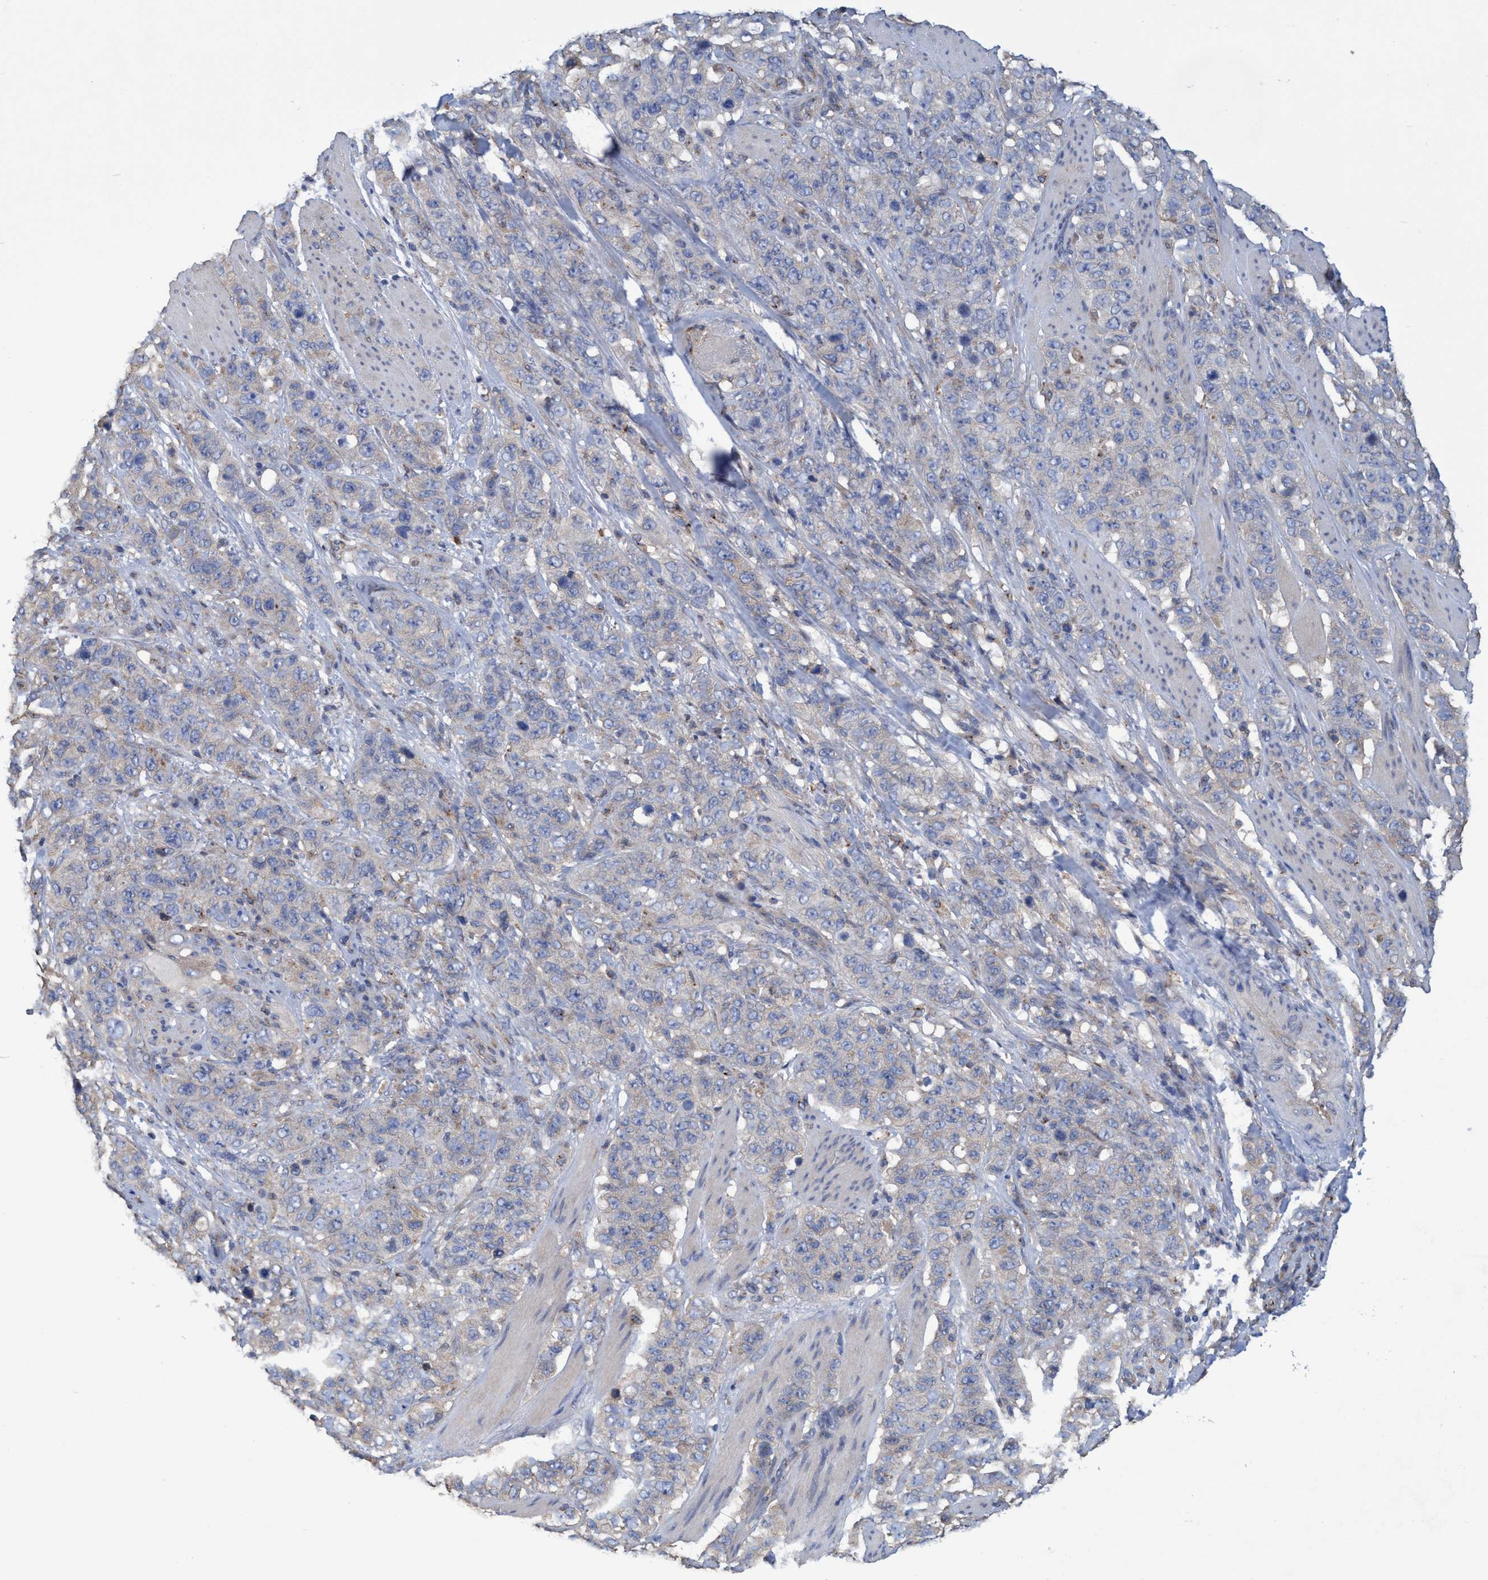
{"staining": {"intensity": "negative", "quantity": "none", "location": "none"}, "tissue": "stomach cancer", "cell_type": "Tumor cells", "image_type": "cancer", "snomed": [{"axis": "morphology", "description": "Adenocarcinoma, NOS"}, {"axis": "topography", "description": "Stomach"}], "caption": "High magnification brightfield microscopy of stomach cancer (adenocarcinoma) stained with DAB (3,3'-diaminobenzidine) (brown) and counterstained with hematoxylin (blue): tumor cells show no significant staining. (IHC, brightfield microscopy, high magnification).", "gene": "BICD2", "patient": {"sex": "male", "age": 48}}